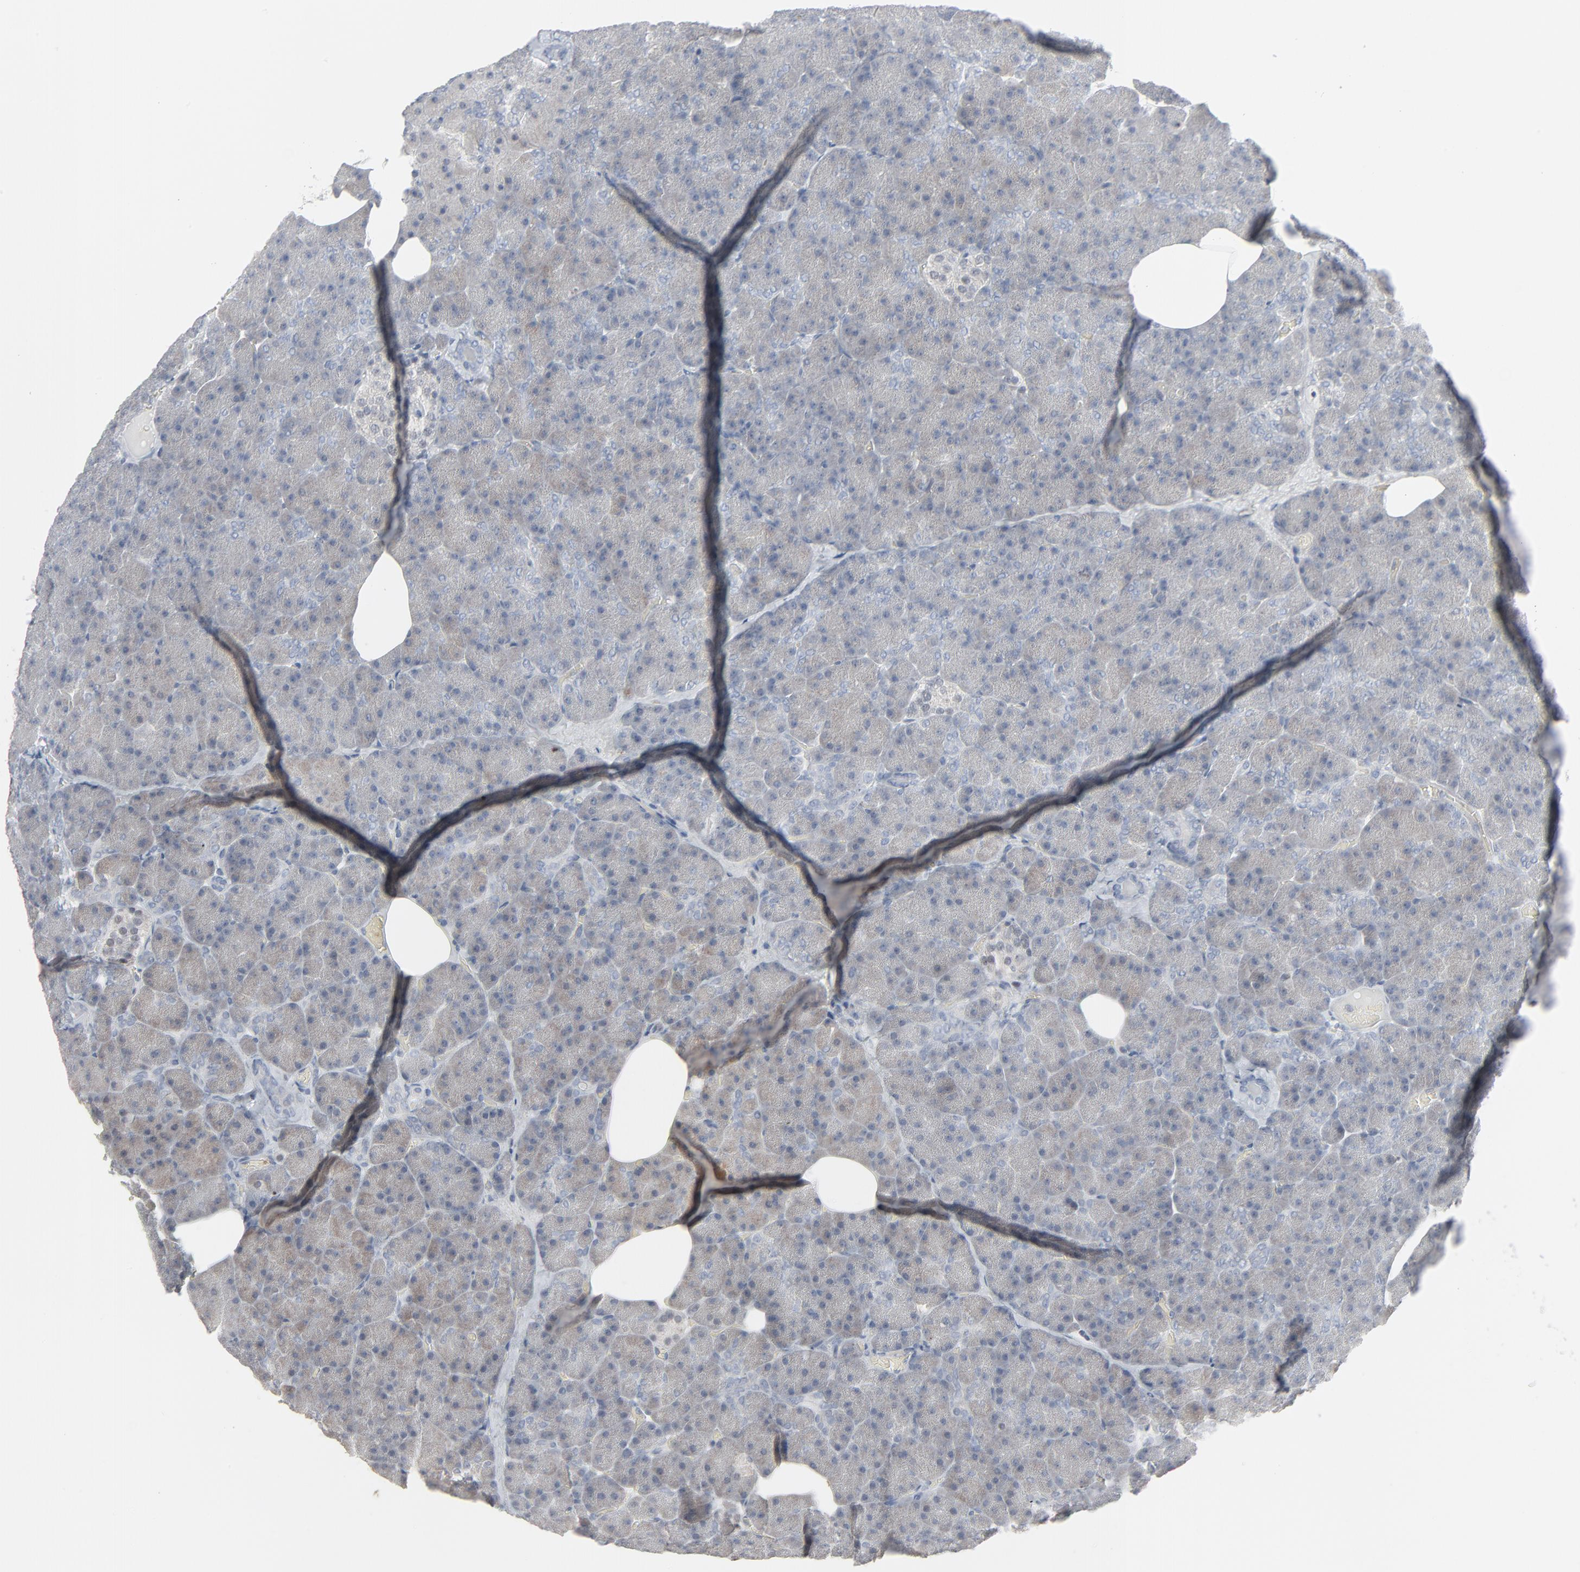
{"staining": {"intensity": "moderate", "quantity": "25%-75%", "location": "cytoplasmic/membranous"}, "tissue": "pancreas", "cell_type": "Exocrine glandular cells", "image_type": "normal", "snomed": [{"axis": "morphology", "description": "Normal tissue, NOS"}, {"axis": "topography", "description": "Pancreas"}], "caption": "Immunohistochemistry histopathology image of normal pancreas: pancreas stained using IHC shows medium levels of moderate protein expression localized specifically in the cytoplasmic/membranous of exocrine glandular cells, appearing as a cytoplasmic/membranous brown color.", "gene": "NEUROD1", "patient": {"sex": "female", "age": 35}}